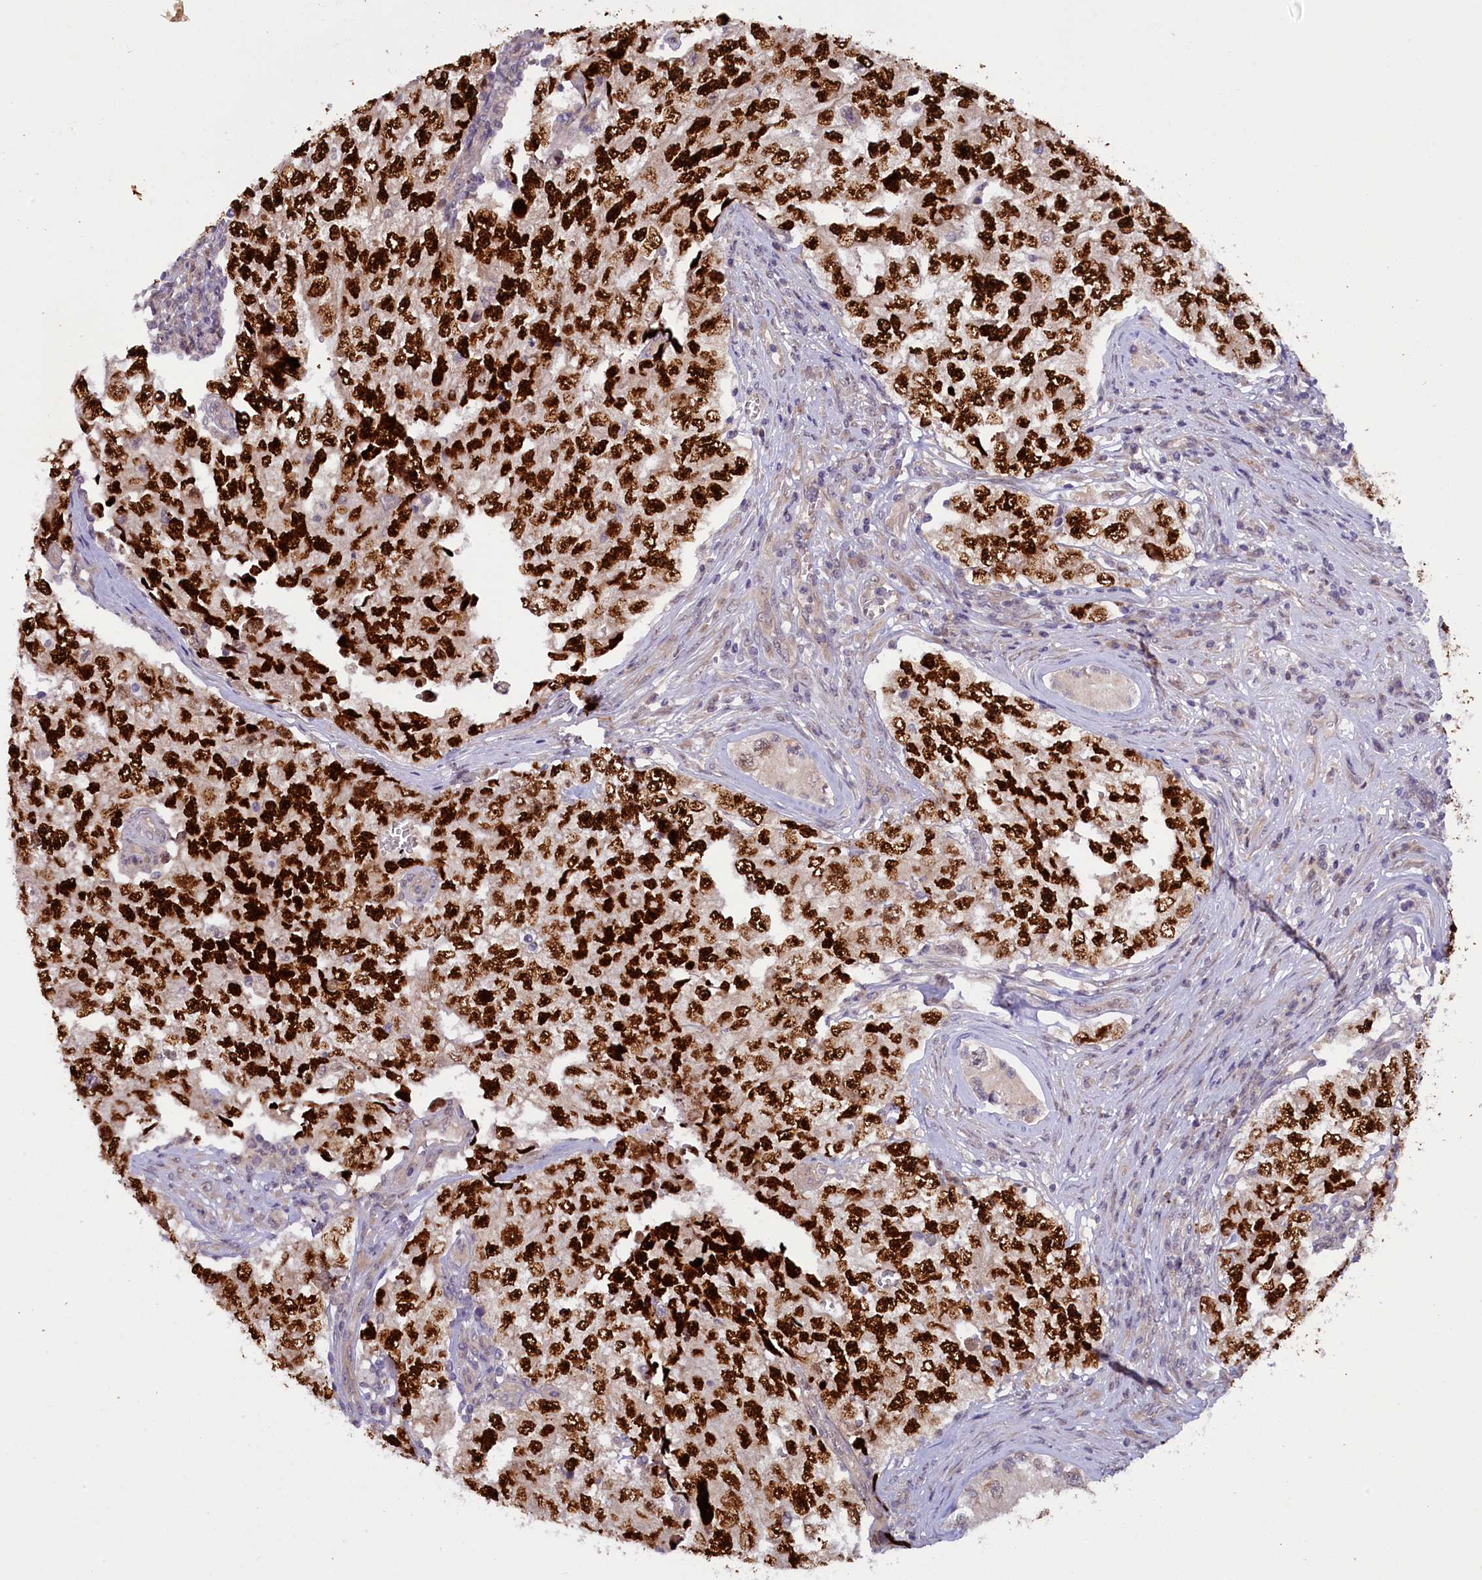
{"staining": {"intensity": "strong", "quantity": ">75%", "location": "nuclear"}, "tissue": "testis cancer", "cell_type": "Tumor cells", "image_type": "cancer", "snomed": [{"axis": "morphology", "description": "Carcinoma, Embryonal, NOS"}, {"axis": "topography", "description": "Testis"}], "caption": "IHC (DAB) staining of human testis embryonal carcinoma demonstrates strong nuclear protein staining in approximately >75% of tumor cells.", "gene": "CCDC9B", "patient": {"sex": "male", "age": 17}}